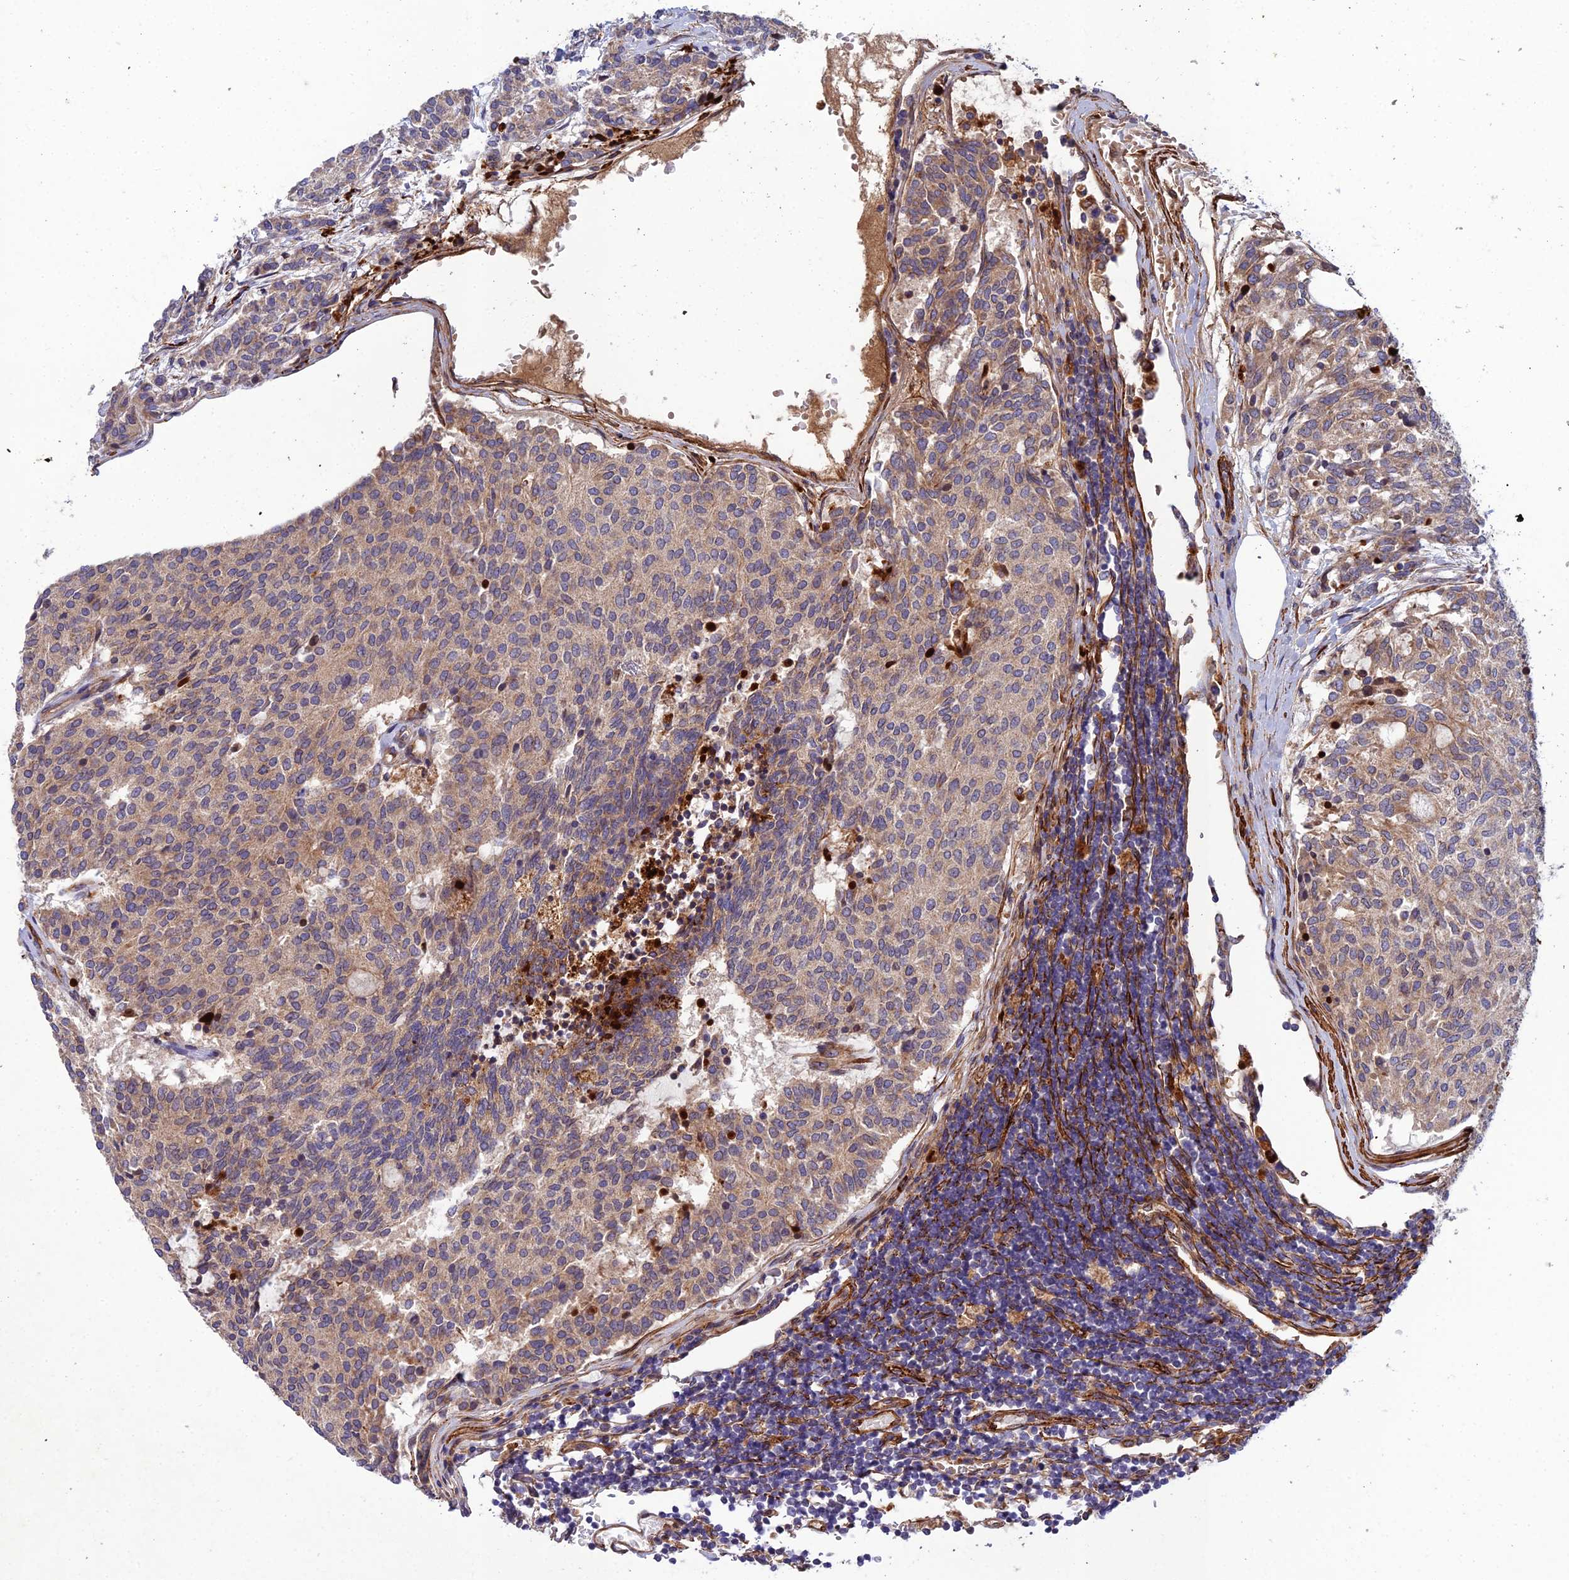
{"staining": {"intensity": "weak", "quantity": "25%-75%", "location": "cytoplasmic/membranous"}, "tissue": "carcinoid", "cell_type": "Tumor cells", "image_type": "cancer", "snomed": [{"axis": "morphology", "description": "Carcinoid, malignant, NOS"}, {"axis": "topography", "description": "Pancreas"}], "caption": "Immunohistochemical staining of carcinoid displays low levels of weak cytoplasmic/membranous protein expression in about 25%-75% of tumor cells.", "gene": "RALGAPA2", "patient": {"sex": "female", "age": 54}}